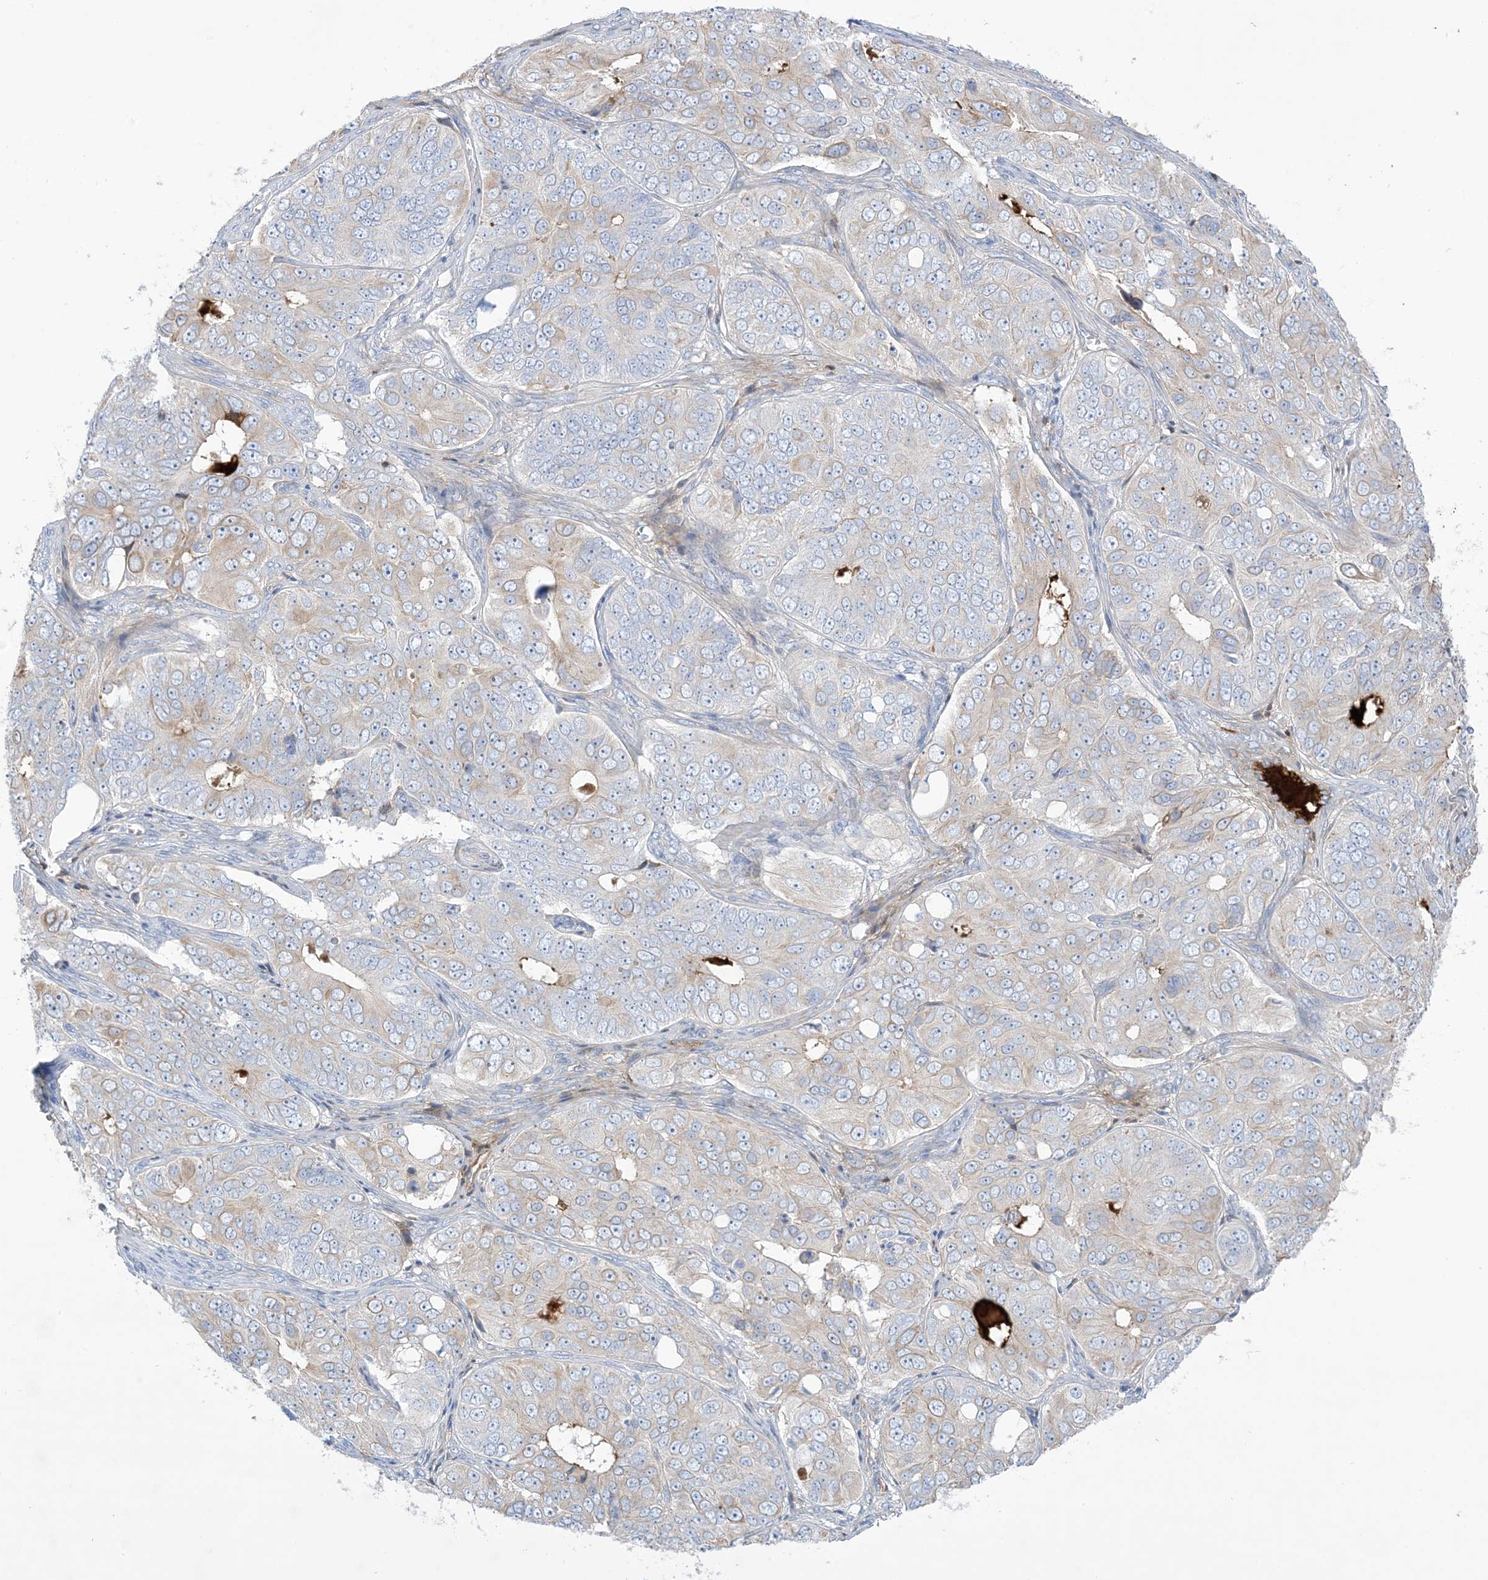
{"staining": {"intensity": "negative", "quantity": "none", "location": "none"}, "tissue": "ovarian cancer", "cell_type": "Tumor cells", "image_type": "cancer", "snomed": [{"axis": "morphology", "description": "Carcinoma, endometroid"}, {"axis": "topography", "description": "Ovary"}], "caption": "High power microscopy micrograph of an immunohistochemistry histopathology image of endometroid carcinoma (ovarian), revealing no significant positivity in tumor cells.", "gene": "ATP11C", "patient": {"sex": "female", "age": 51}}